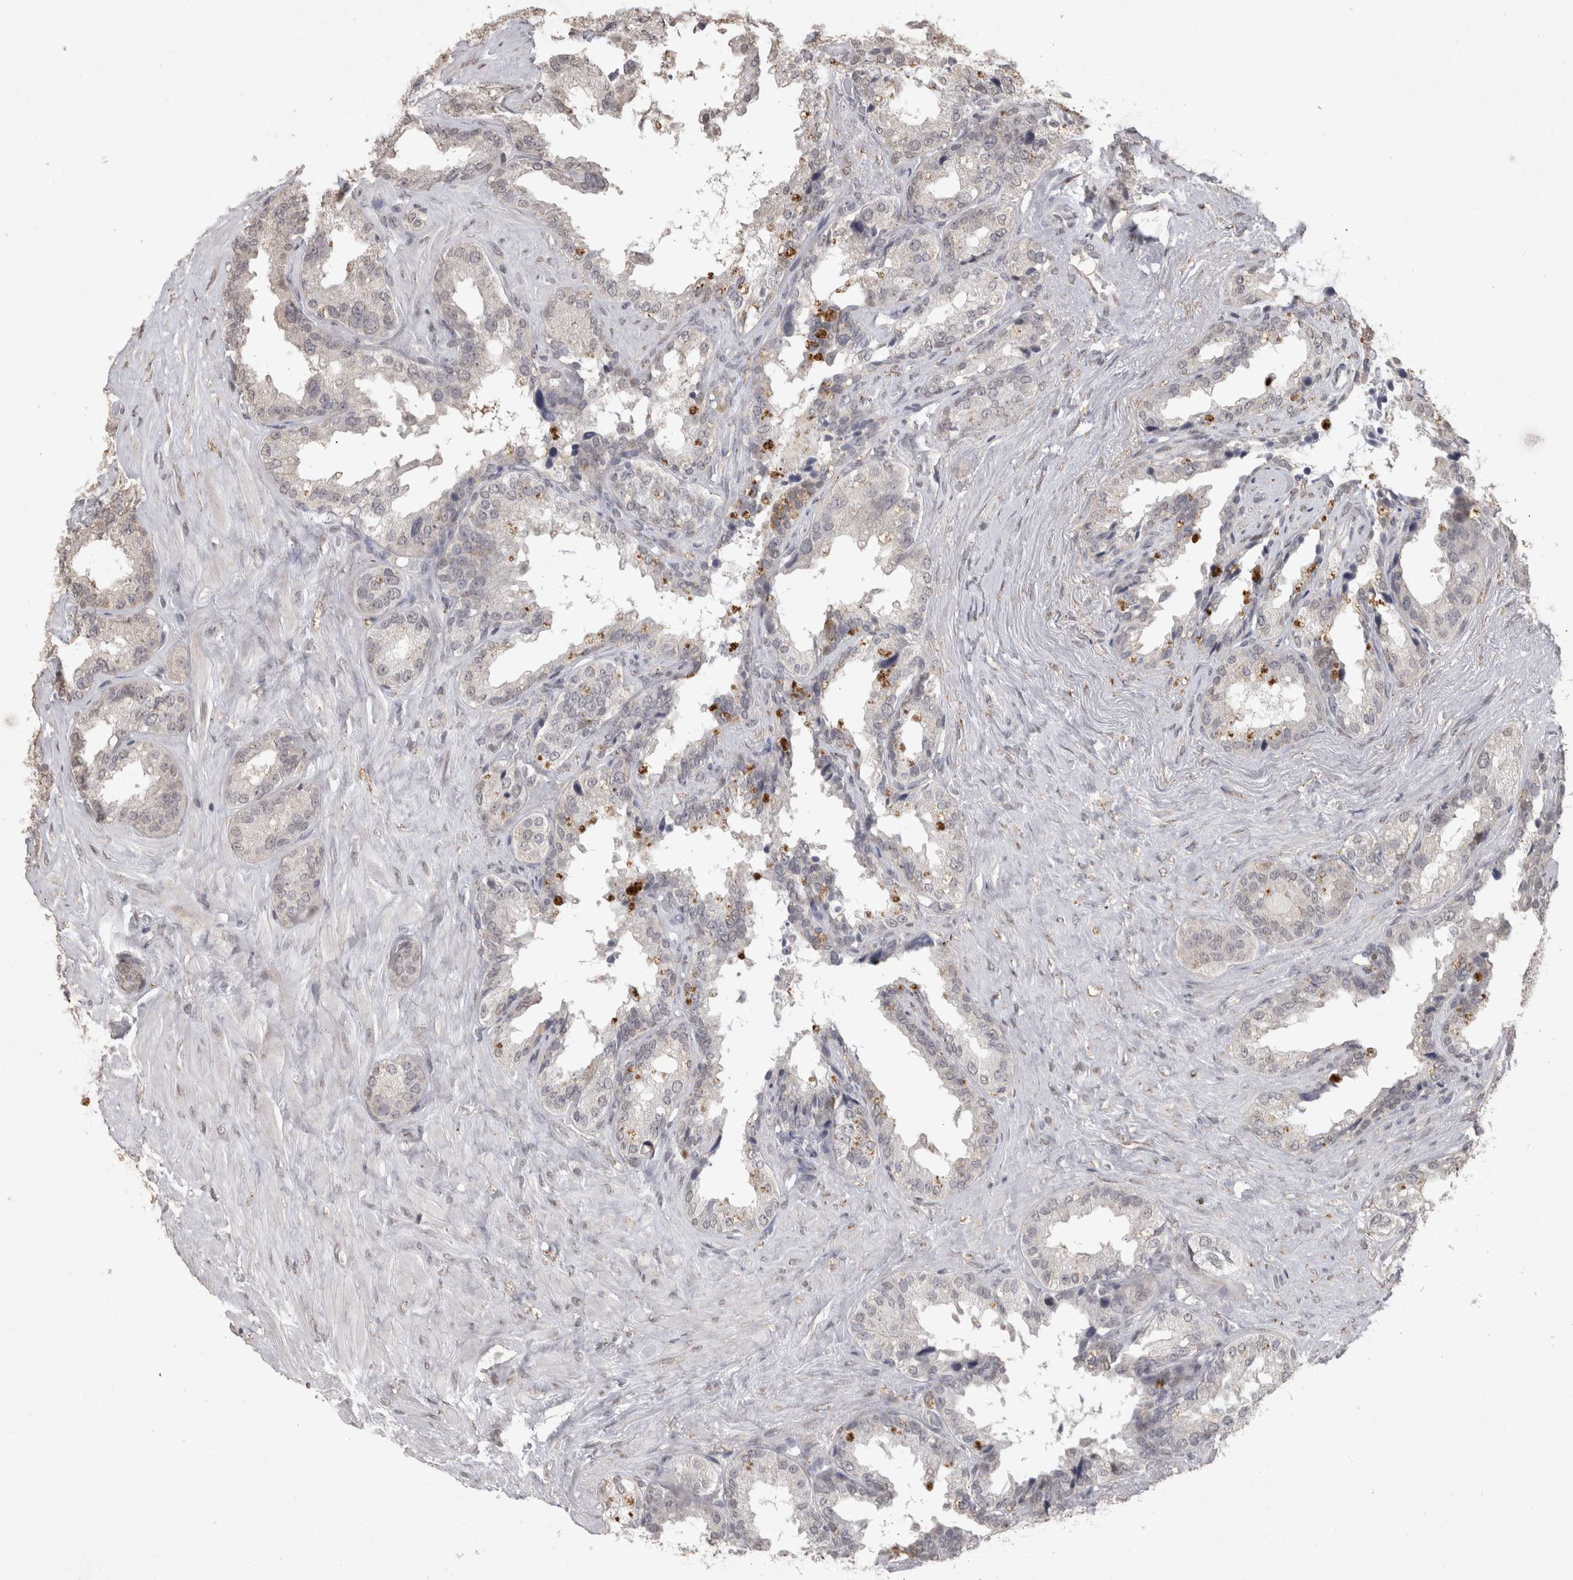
{"staining": {"intensity": "negative", "quantity": "none", "location": "none"}, "tissue": "seminal vesicle", "cell_type": "Glandular cells", "image_type": "normal", "snomed": [{"axis": "morphology", "description": "Normal tissue, NOS"}, {"axis": "topography", "description": "Seminal veicle"}], "caption": "This is an immunohistochemistry photomicrograph of normal human seminal vesicle. There is no staining in glandular cells.", "gene": "MEP1A", "patient": {"sex": "male", "age": 80}}